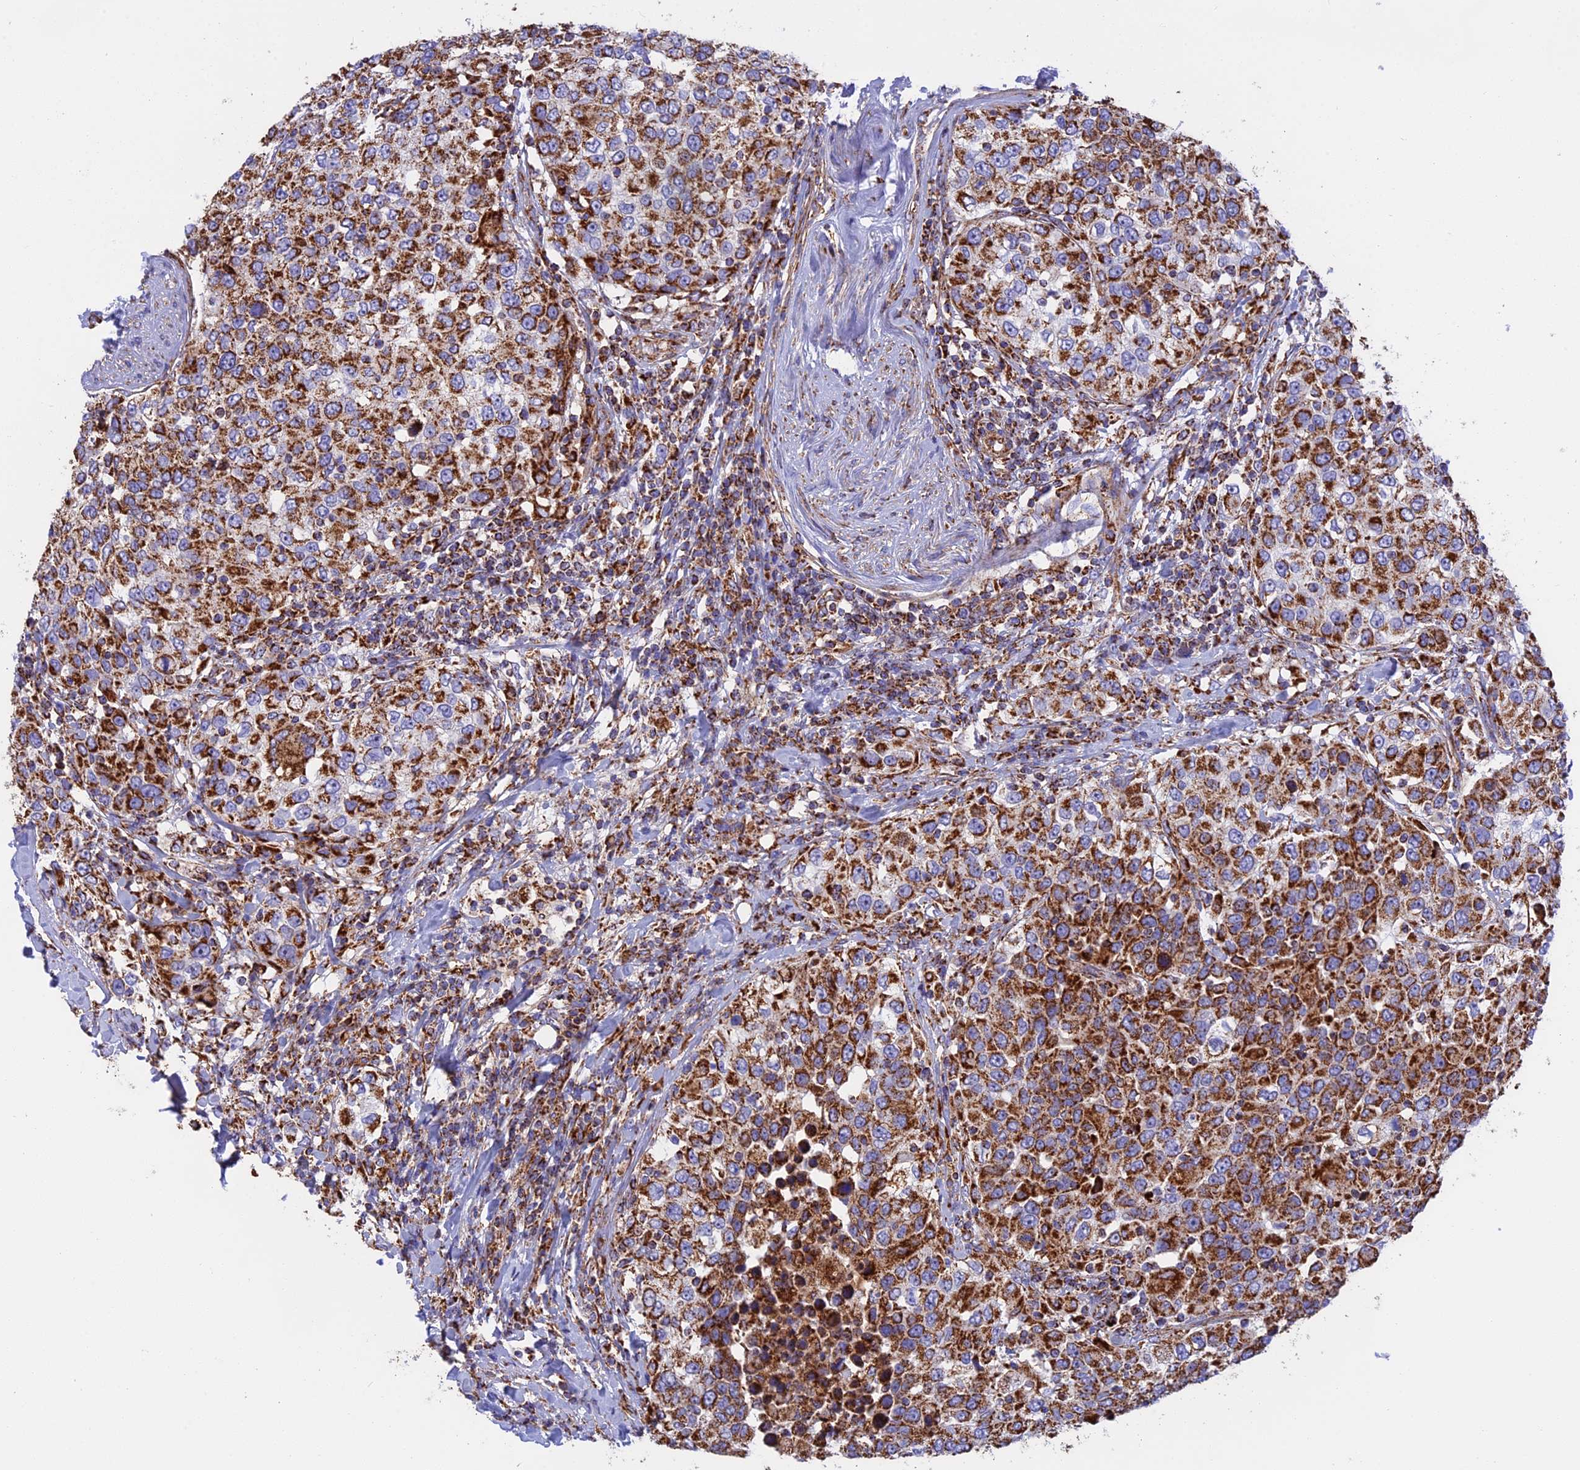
{"staining": {"intensity": "strong", "quantity": ">75%", "location": "cytoplasmic/membranous"}, "tissue": "urothelial cancer", "cell_type": "Tumor cells", "image_type": "cancer", "snomed": [{"axis": "morphology", "description": "Urothelial carcinoma, High grade"}, {"axis": "topography", "description": "Urinary bladder"}], "caption": "Protein analysis of urothelial cancer tissue reveals strong cytoplasmic/membranous positivity in approximately >75% of tumor cells.", "gene": "UQCRB", "patient": {"sex": "female", "age": 80}}